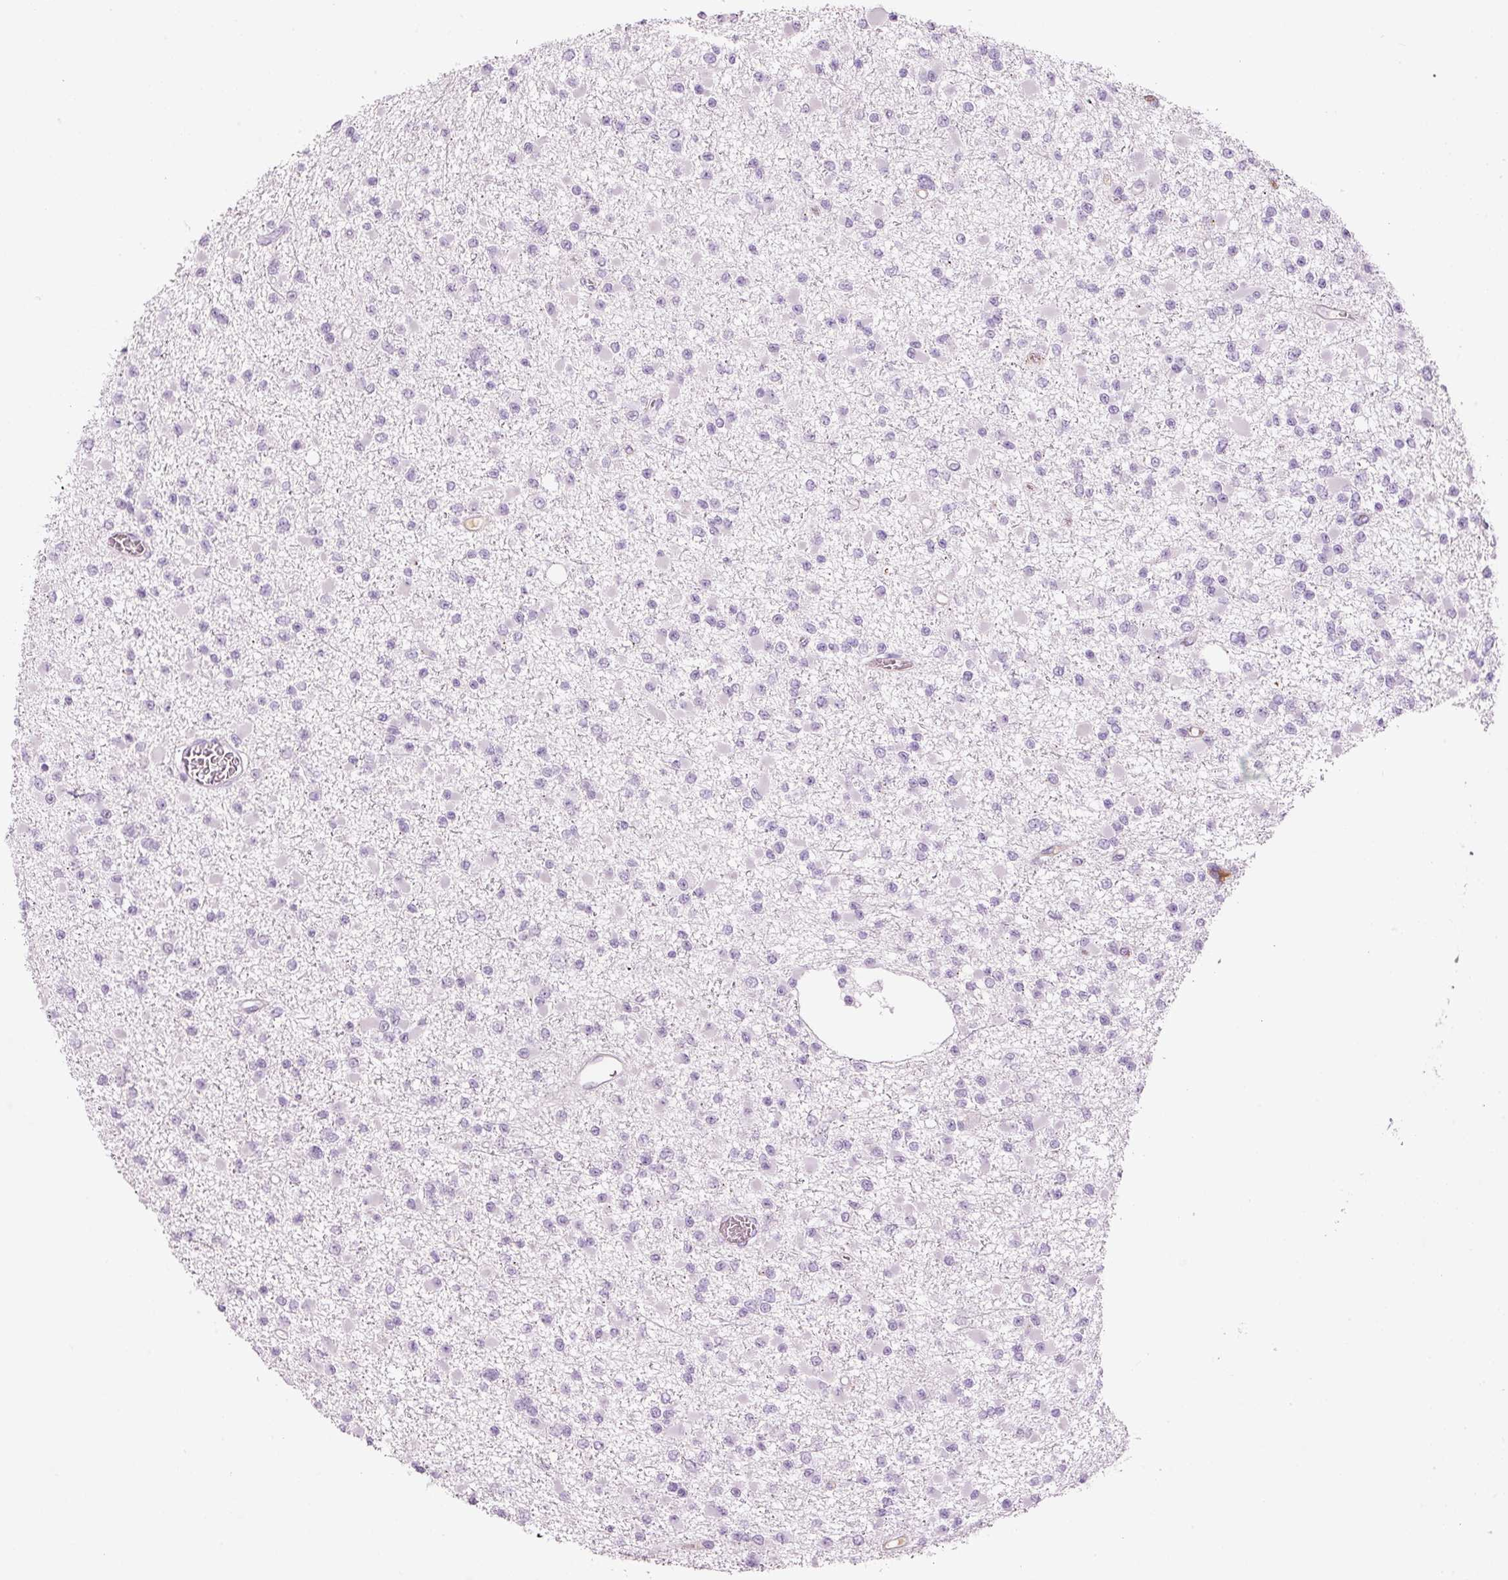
{"staining": {"intensity": "negative", "quantity": "none", "location": "none"}, "tissue": "glioma", "cell_type": "Tumor cells", "image_type": "cancer", "snomed": [{"axis": "morphology", "description": "Glioma, malignant, Low grade"}, {"axis": "topography", "description": "Brain"}], "caption": "The immunohistochemistry (IHC) photomicrograph has no significant staining in tumor cells of glioma tissue.", "gene": "KLF1", "patient": {"sex": "female", "age": 22}}